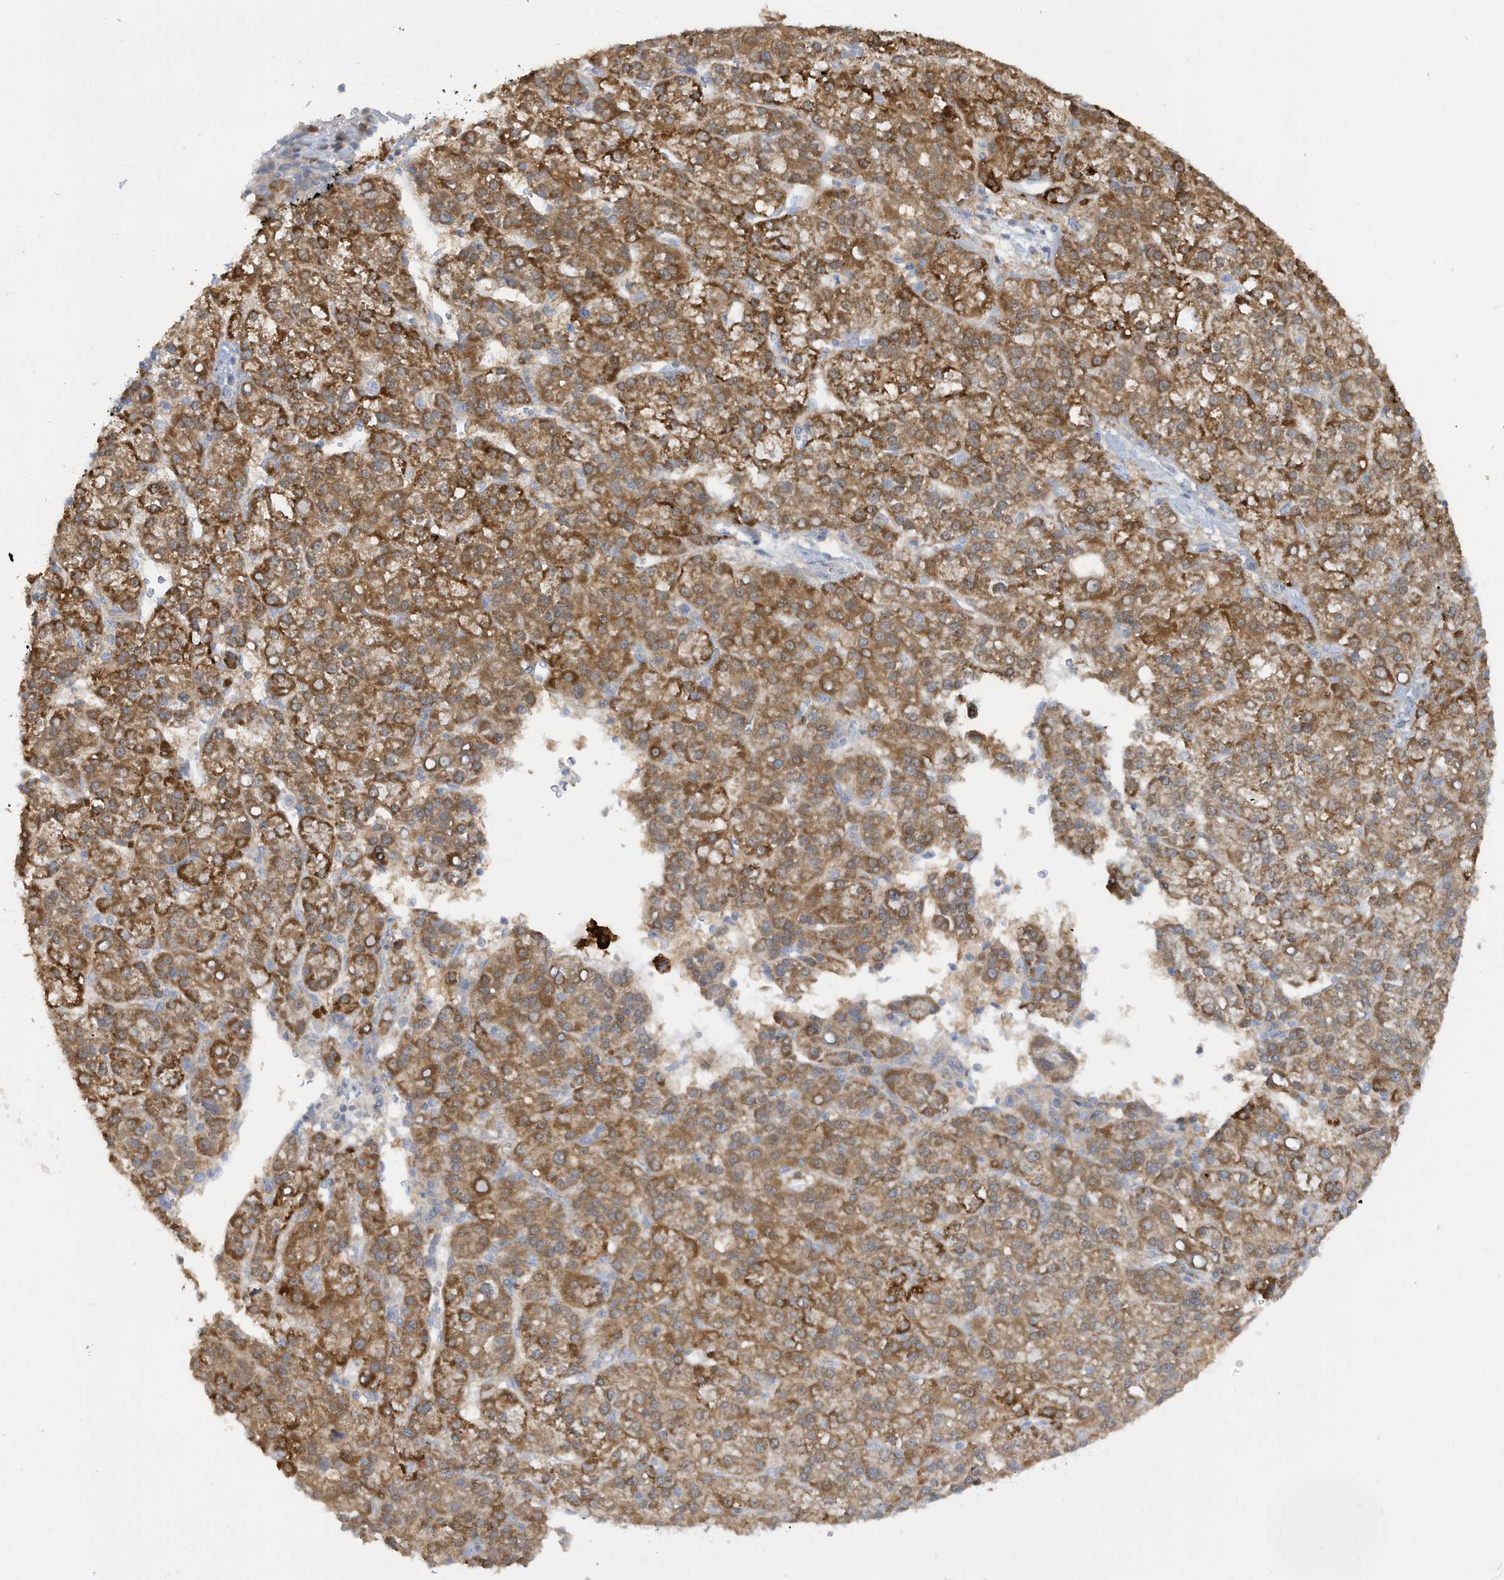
{"staining": {"intensity": "moderate", "quantity": ">75%", "location": "cytoplasmic/membranous"}, "tissue": "liver cancer", "cell_type": "Tumor cells", "image_type": "cancer", "snomed": [{"axis": "morphology", "description": "Carcinoma, Hepatocellular, NOS"}, {"axis": "topography", "description": "Liver"}], "caption": "Protein expression analysis of human liver hepatocellular carcinoma reveals moderate cytoplasmic/membranous positivity in about >75% of tumor cells.", "gene": "LRRN2", "patient": {"sex": "female", "age": 58}}